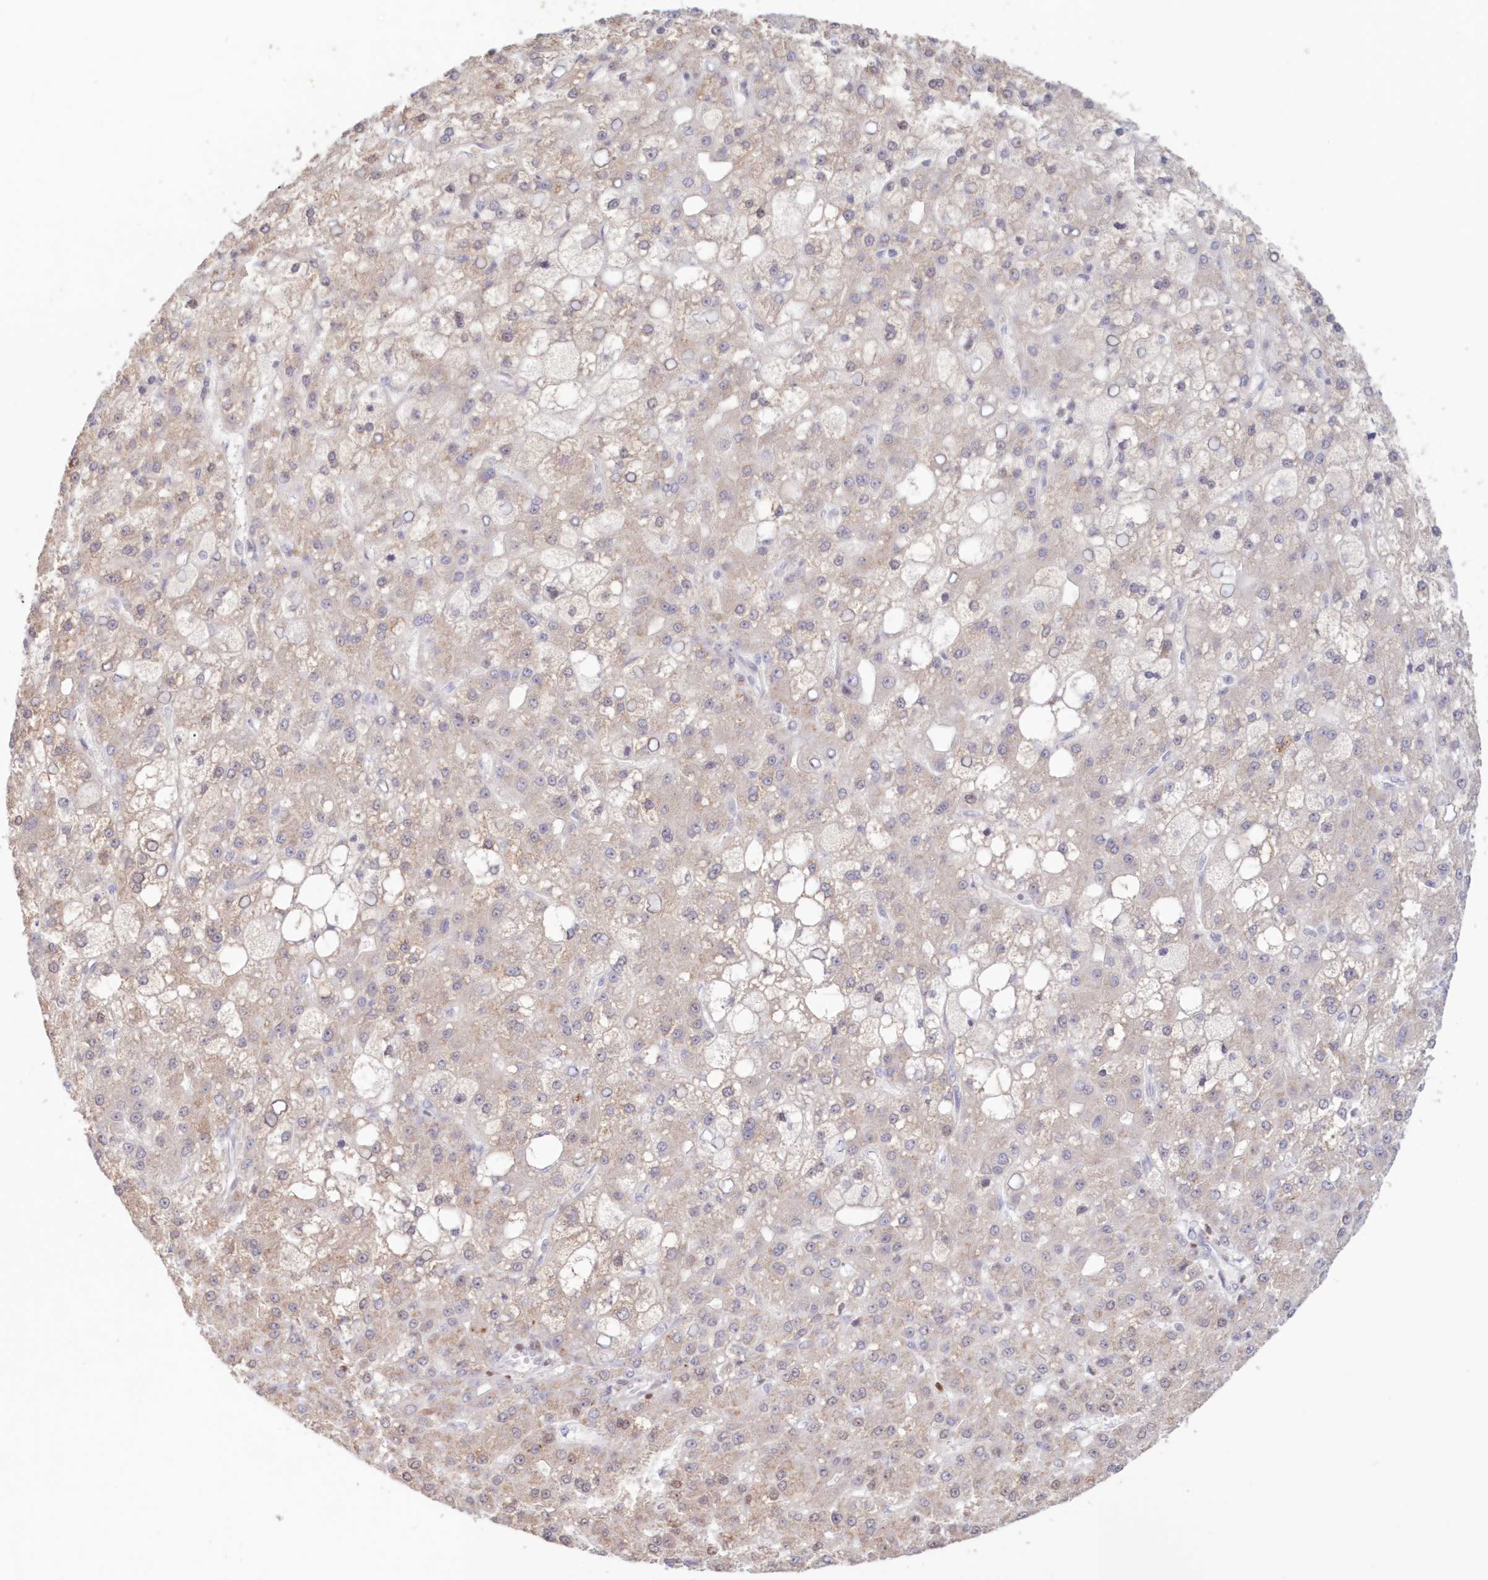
{"staining": {"intensity": "weak", "quantity": "<25%", "location": "cytoplasmic/membranous"}, "tissue": "liver cancer", "cell_type": "Tumor cells", "image_type": "cancer", "snomed": [{"axis": "morphology", "description": "Carcinoma, Hepatocellular, NOS"}, {"axis": "topography", "description": "Liver"}], "caption": "The image exhibits no staining of tumor cells in liver hepatocellular carcinoma. (Stains: DAB (3,3'-diaminobenzidine) IHC with hematoxylin counter stain, Microscopy: brightfield microscopy at high magnification).", "gene": "POLR2B", "patient": {"sex": "male", "age": 67}}